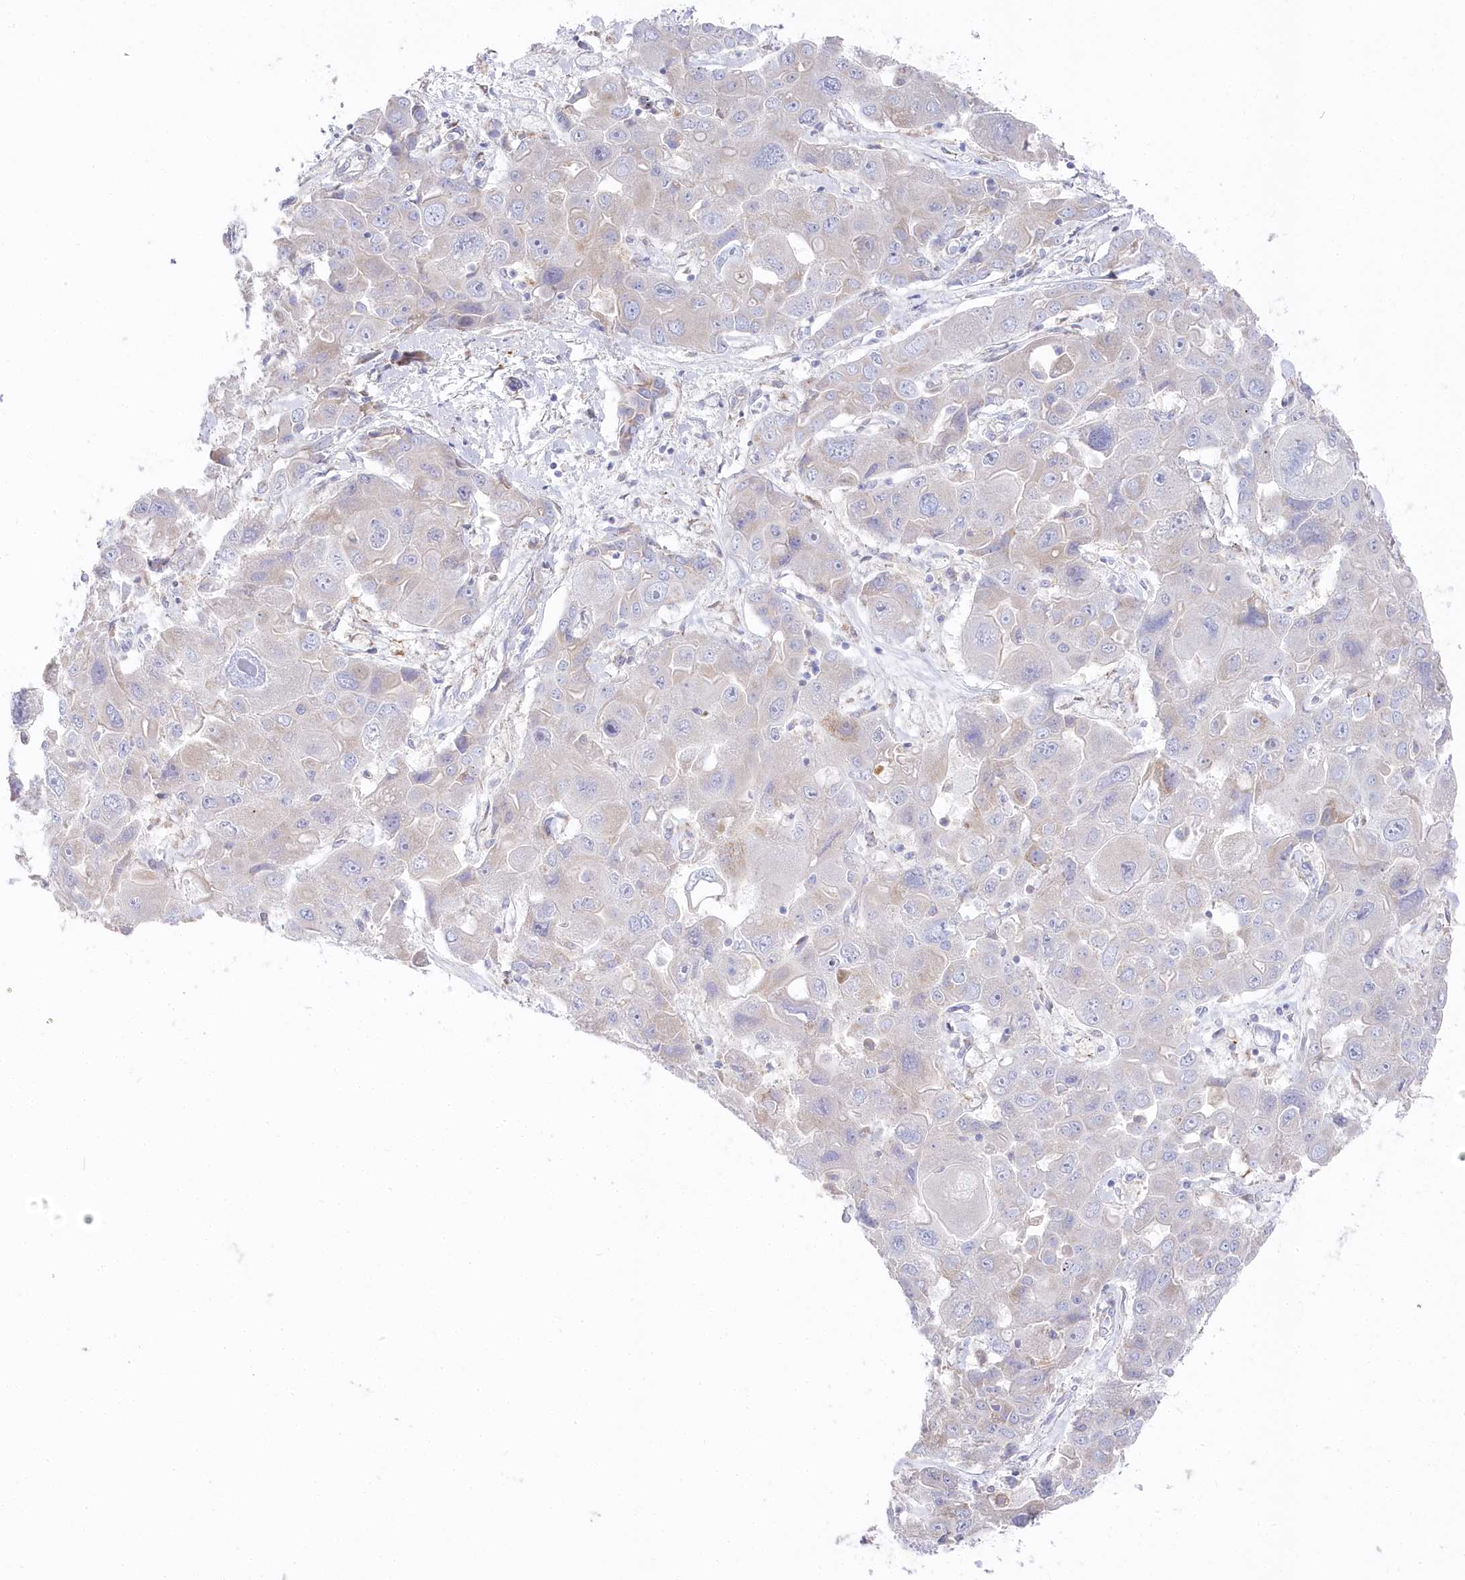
{"staining": {"intensity": "negative", "quantity": "none", "location": "none"}, "tissue": "liver cancer", "cell_type": "Tumor cells", "image_type": "cancer", "snomed": [{"axis": "morphology", "description": "Cholangiocarcinoma"}, {"axis": "topography", "description": "Liver"}], "caption": "Immunohistochemistry of liver cholangiocarcinoma demonstrates no expression in tumor cells.", "gene": "POGLUT1", "patient": {"sex": "male", "age": 67}}